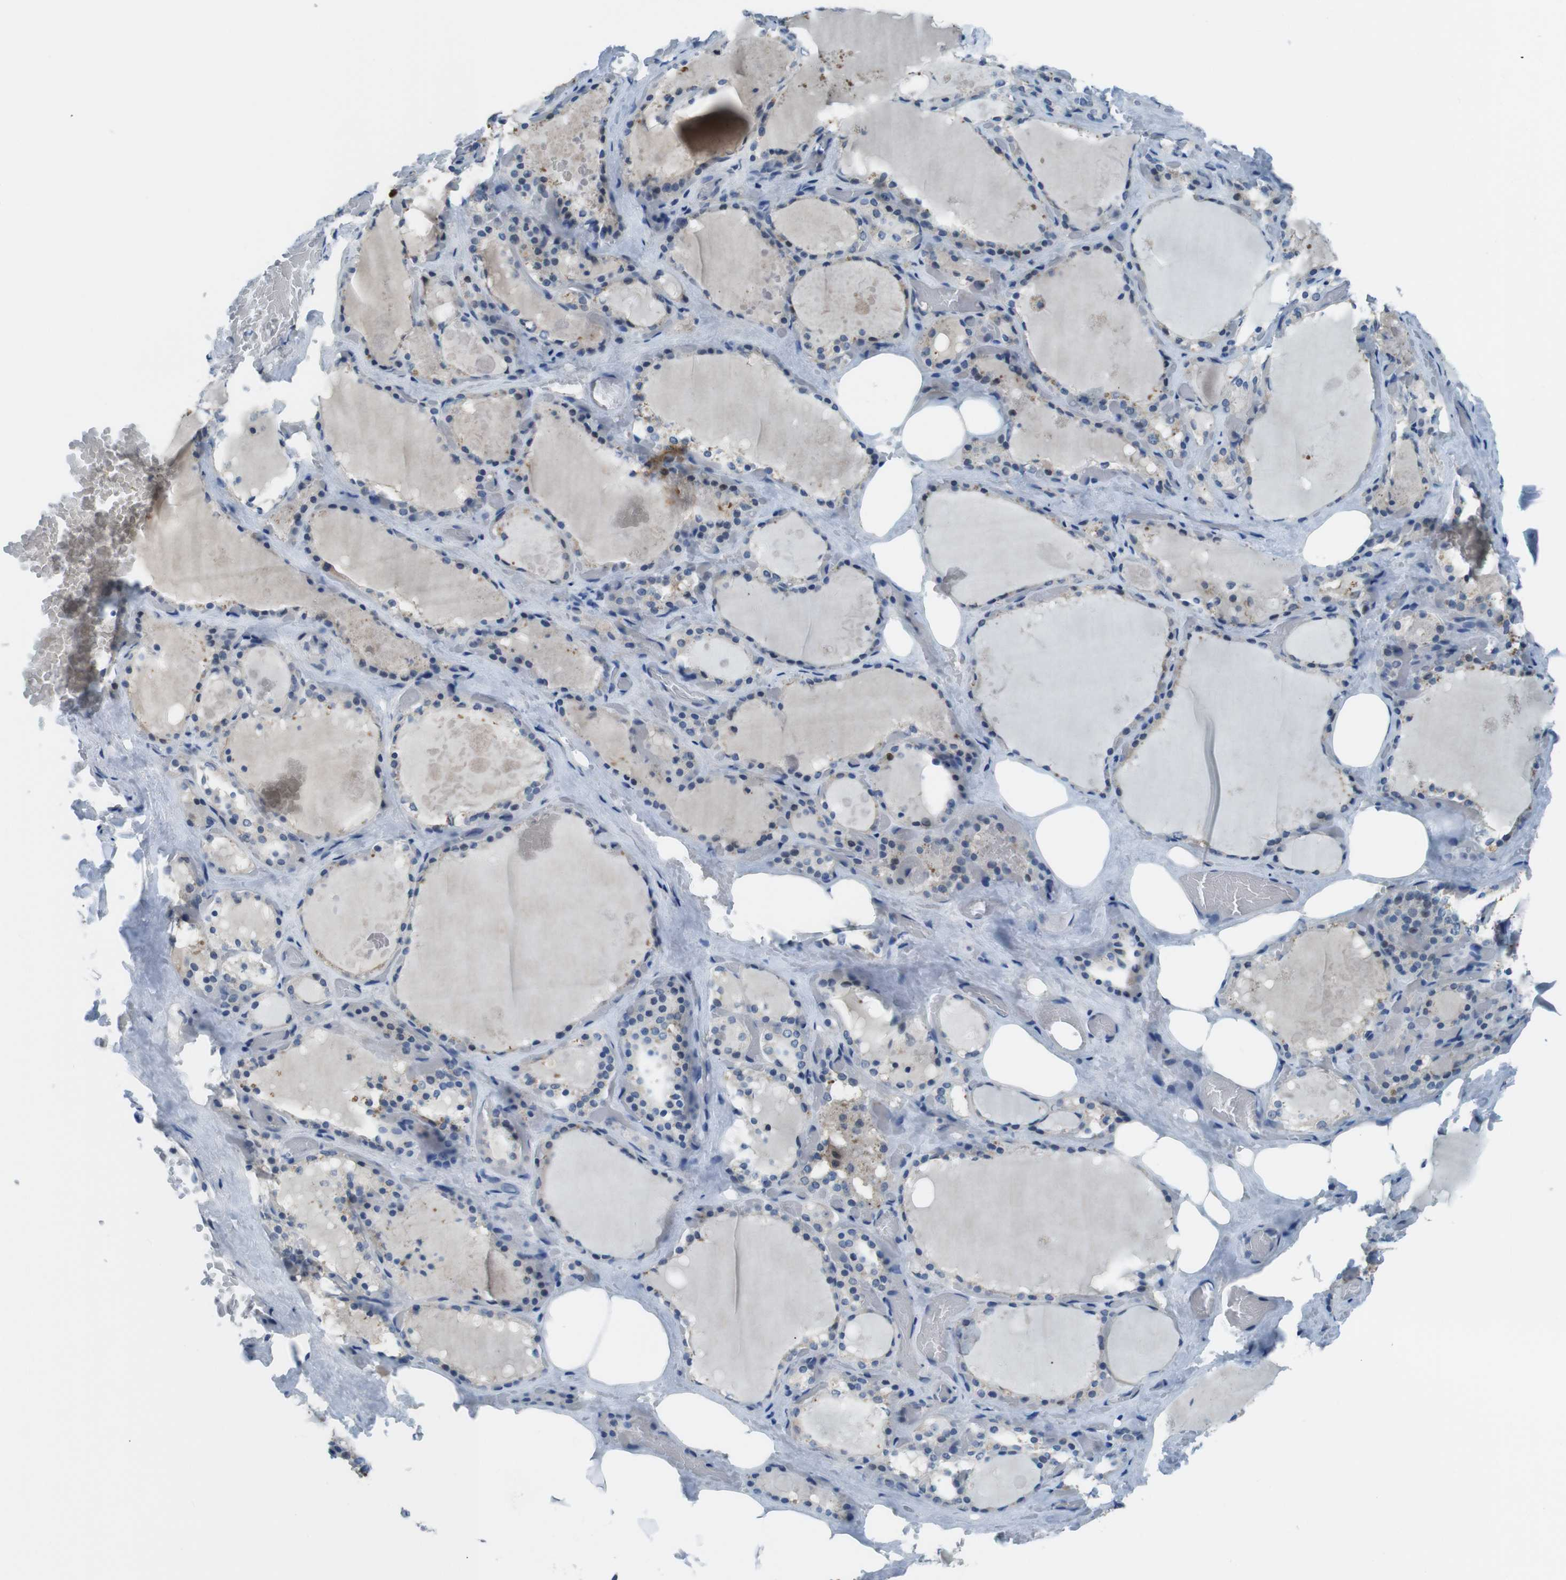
{"staining": {"intensity": "weak", "quantity": "25%-75%", "location": "cytoplasmic/membranous"}, "tissue": "thyroid gland", "cell_type": "Glandular cells", "image_type": "normal", "snomed": [{"axis": "morphology", "description": "Normal tissue, NOS"}, {"axis": "topography", "description": "Thyroid gland"}], "caption": "Protein staining of unremarkable thyroid gland displays weak cytoplasmic/membranous staining in approximately 25%-75% of glandular cells. (DAB = brown stain, brightfield microscopy at high magnification).", "gene": "NANOS2", "patient": {"sex": "male", "age": 61}}